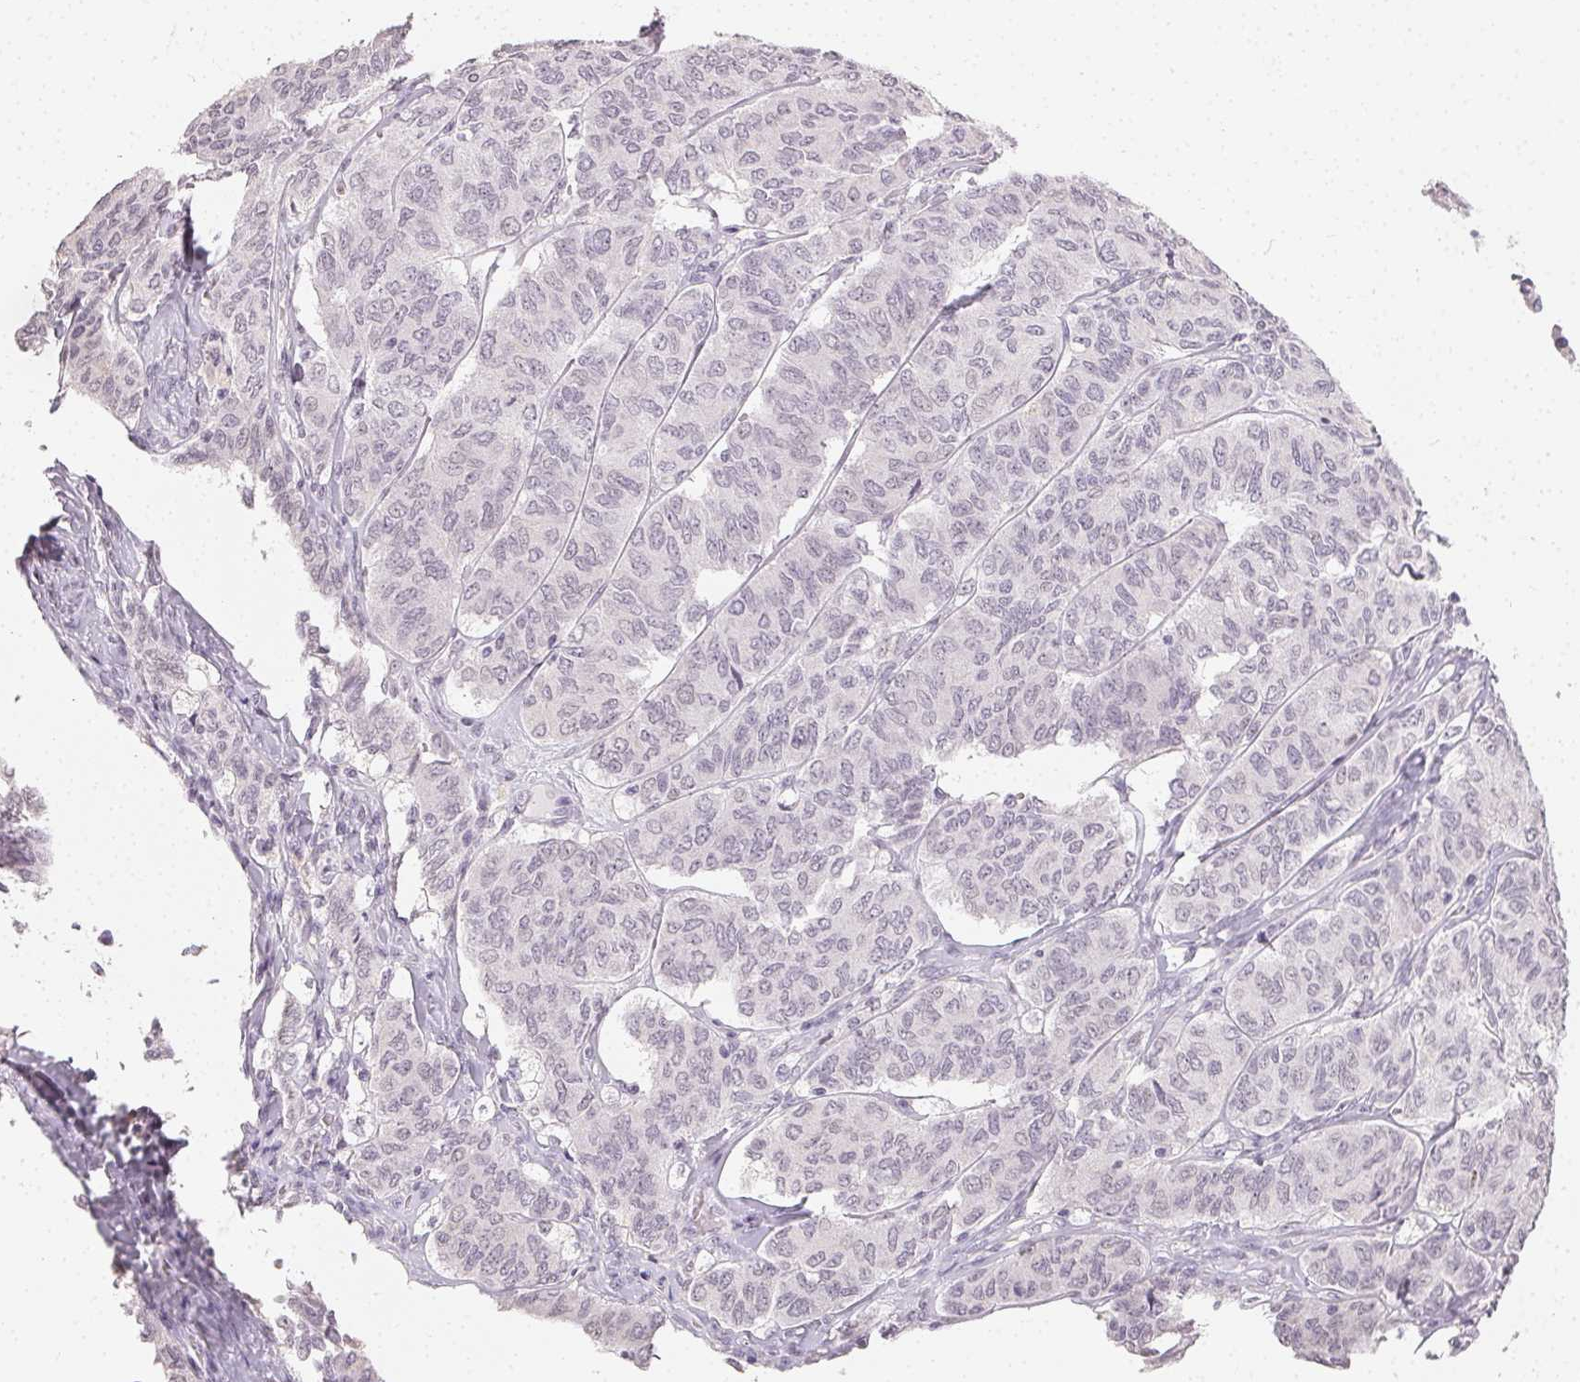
{"staining": {"intensity": "negative", "quantity": "none", "location": "none"}, "tissue": "ovarian cancer", "cell_type": "Tumor cells", "image_type": "cancer", "snomed": [{"axis": "morphology", "description": "Carcinoma, endometroid"}, {"axis": "topography", "description": "Ovary"}], "caption": "The image reveals no staining of tumor cells in ovarian cancer. (DAB (3,3'-diaminobenzidine) IHC visualized using brightfield microscopy, high magnification).", "gene": "TMEM174", "patient": {"sex": "female", "age": 80}}